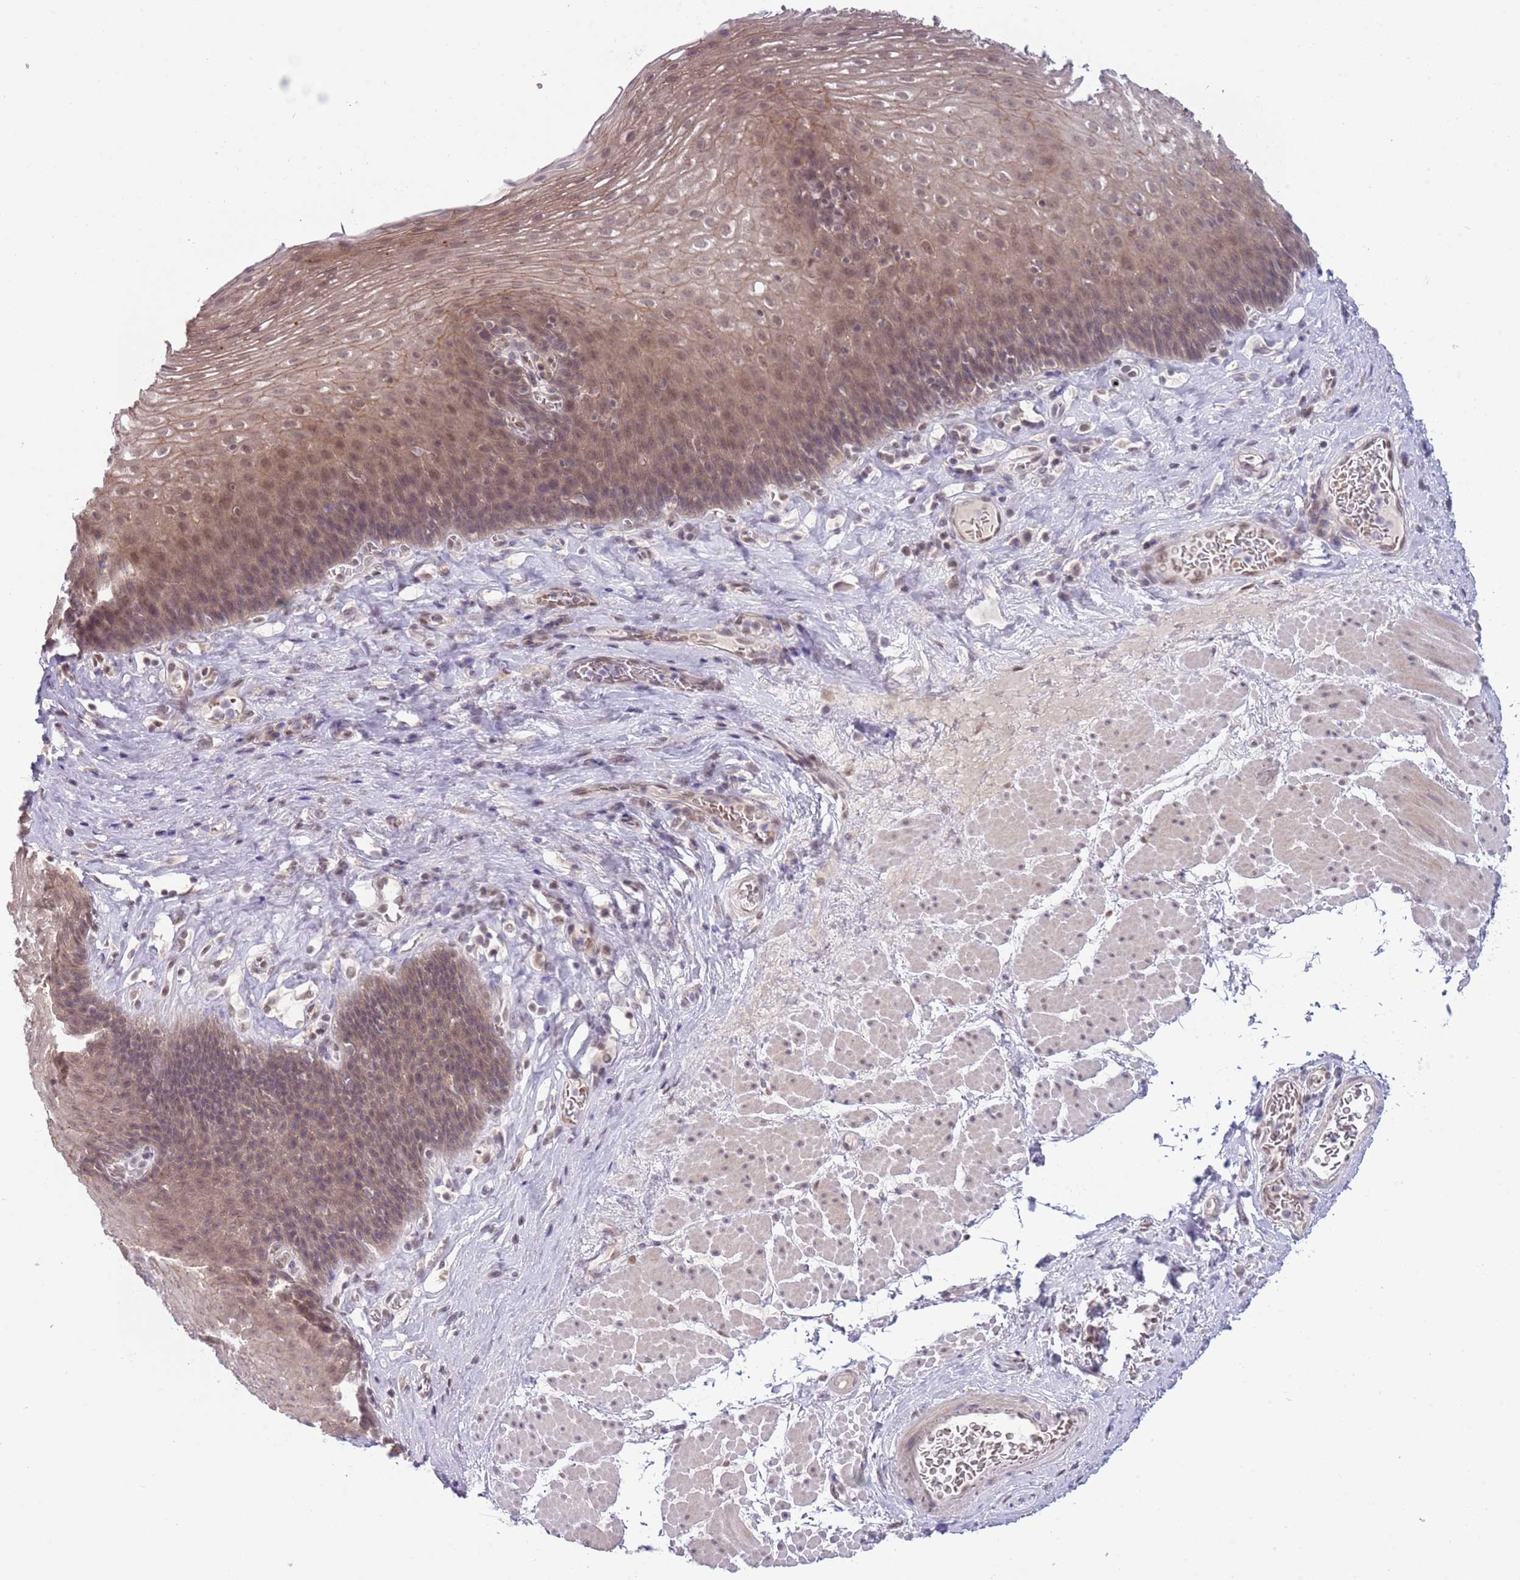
{"staining": {"intensity": "weak", "quantity": ">75%", "location": "cytoplasmic/membranous,nuclear"}, "tissue": "esophagus", "cell_type": "Squamous epithelial cells", "image_type": "normal", "snomed": [{"axis": "morphology", "description": "Normal tissue, NOS"}, {"axis": "topography", "description": "Esophagus"}], "caption": "The histopathology image displays staining of normal esophagus, revealing weak cytoplasmic/membranous,nuclear protein positivity (brown color) within squamous epithelial cells.", "gene": "TM2D1", "patient": {"sex": "female", "age": 66}}